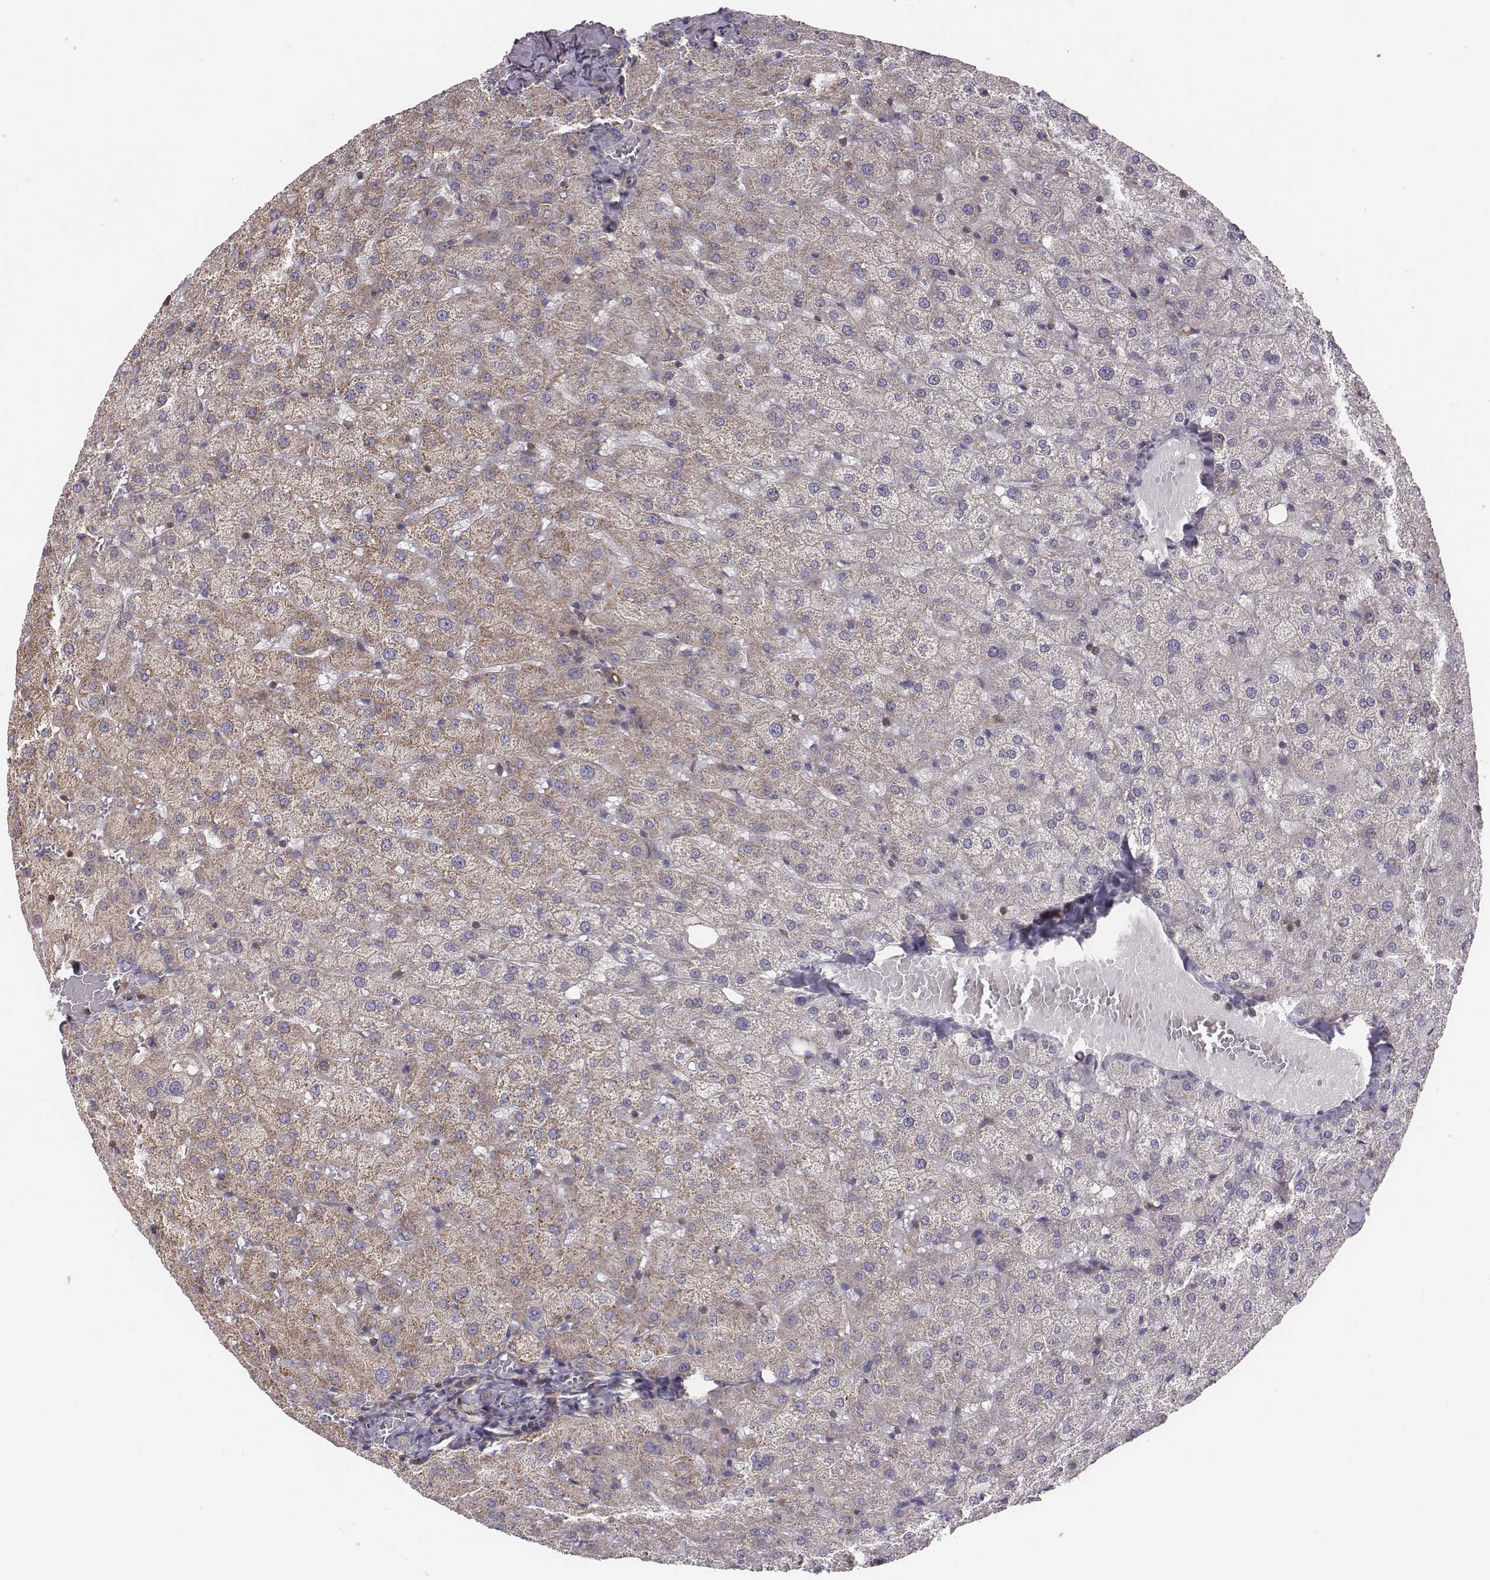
{"staining": {"intensity": "negative", "quantity": "none", "location": "none"}, "tissue": "liver", "cell_type": "Cholangiocytes", "image_type": "normal", "snomed": [{"axis": "morphology", "description": "Normal tissue, NOS"}, {"axis": "topography", "description": "Liver"}], "caption": "The IHC image has no significant staining in cholangiocytes of liver. Brightfield microscopy of IHC stained with DAB (brown) and hematoxylin (blue), captured at high magnification.", "gene": "CAD", "patient": {"sex": "female", "age": 50}}